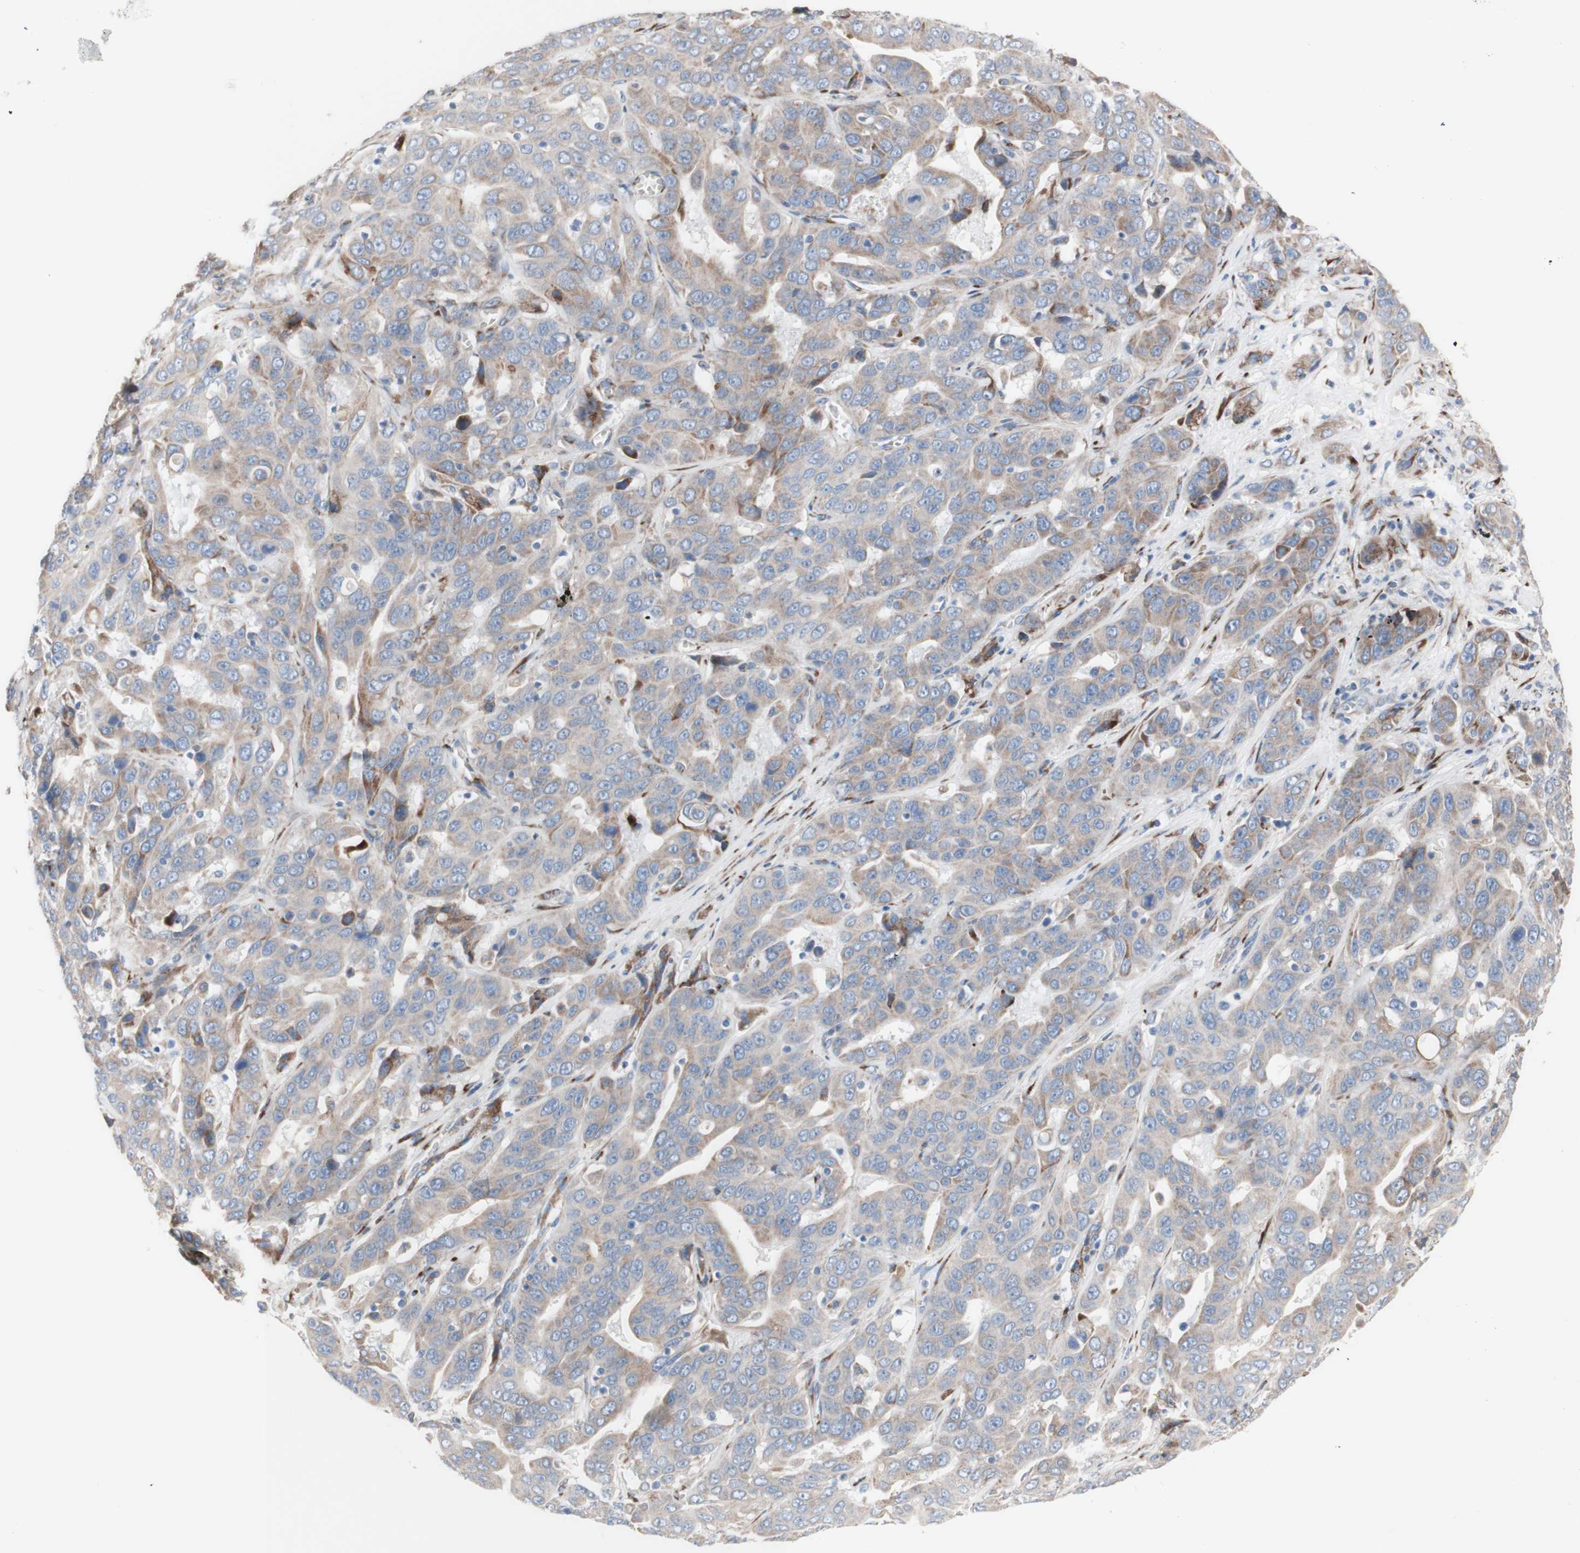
{"staining": {"intensity": "moderate", "quantity": "<25%", "location": "cytoplasmic/membranous"}, "tissue": "liver cancer", "cell_type": "Tumor cells", "image_type": "cancer", "snomed": [{"axis": "morphology", "description": "Cholangiocarcinoma"}, {"axis": "topography", "description": "Liver"}], "caption": "DAB immunohistochemical staining of human cholangiocarcinoma (liver) reveals moderate cytoplasmic/membranous protein expression in about <25% of tumor cells.", "gene": "AGPAT5", "patient": {"sex": "female", "age": 52}}